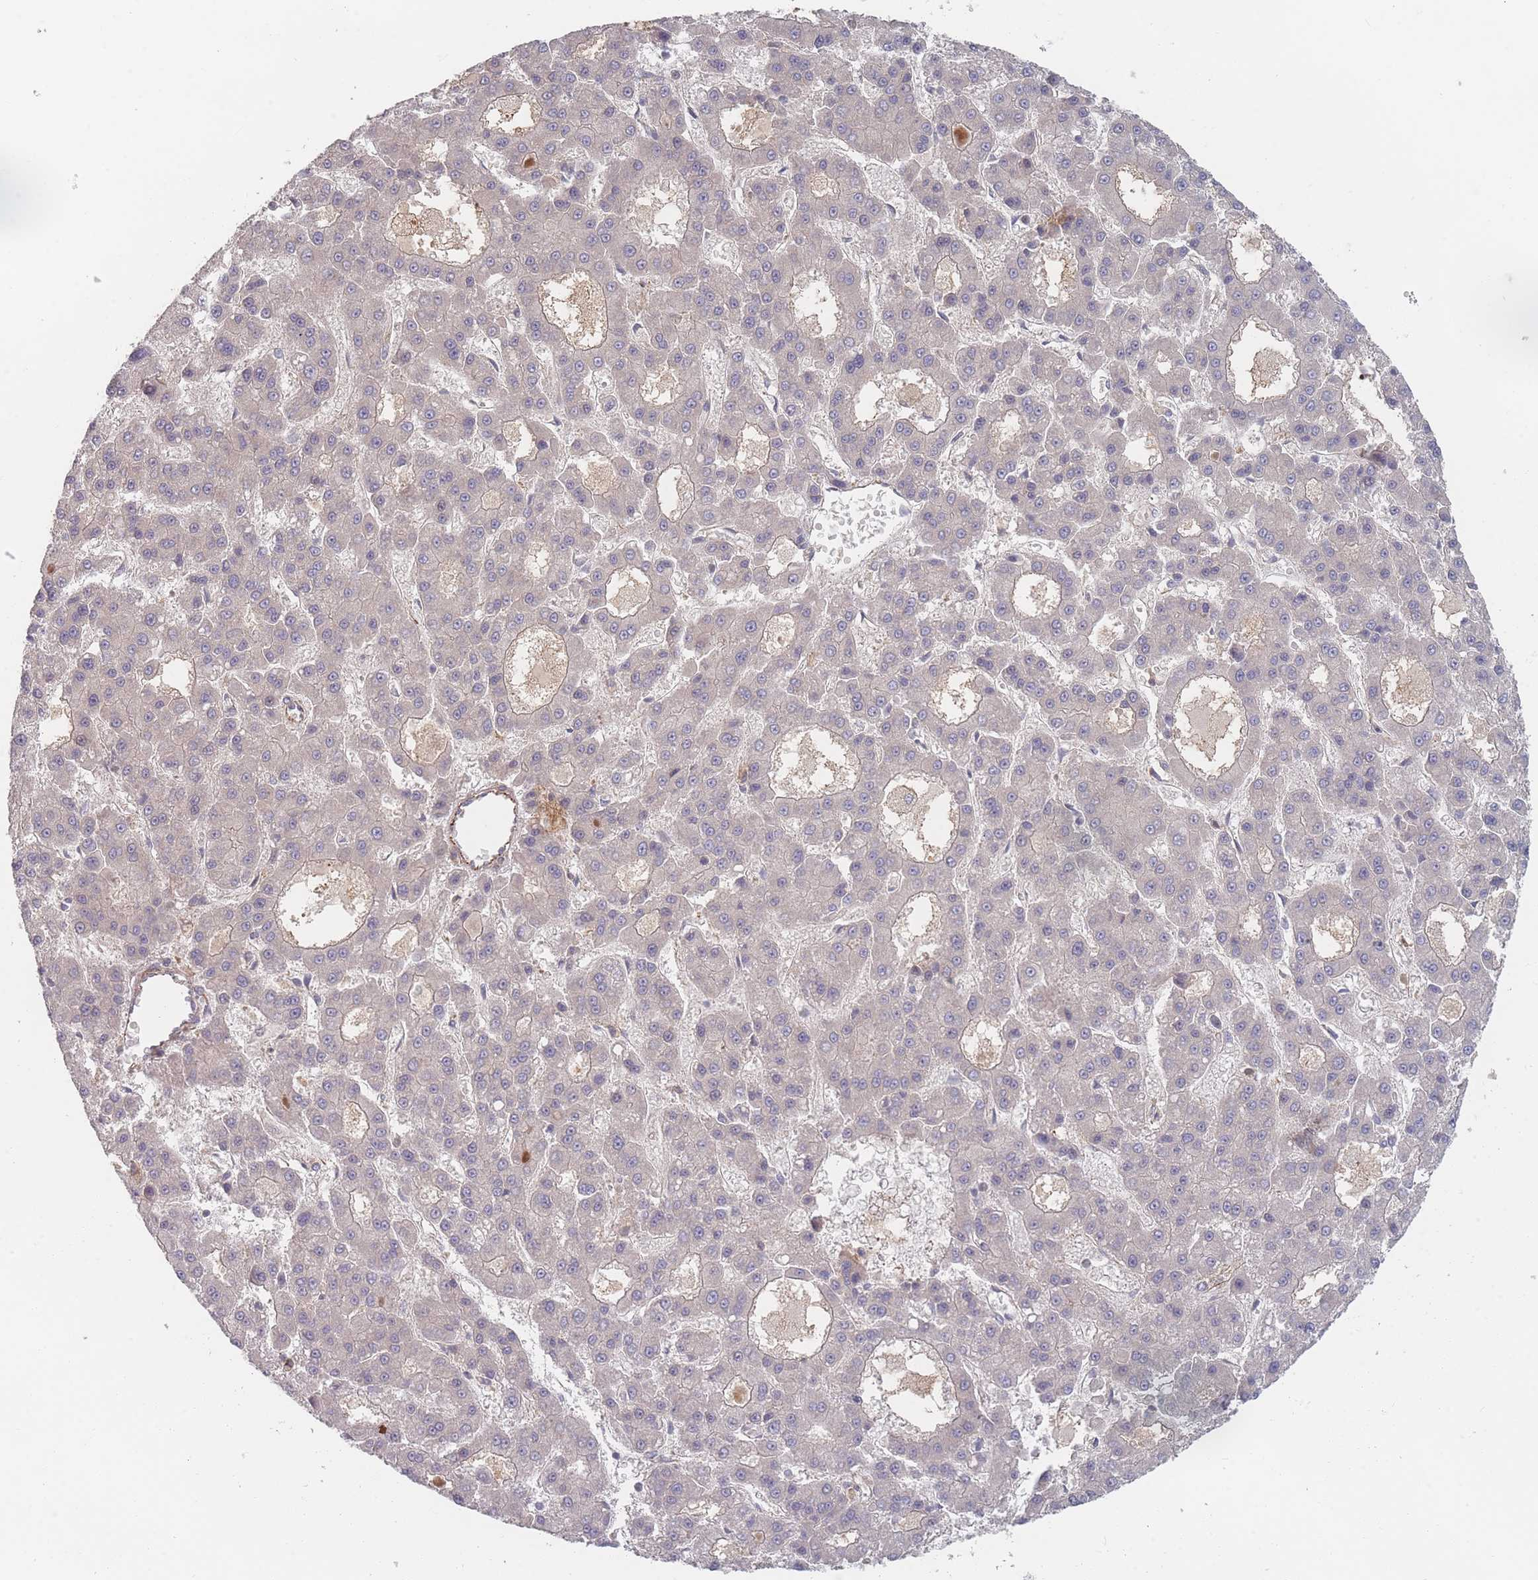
{"staining": {"intensity": "negative", "quantity": "none", "location": "none"}, "tissue": "liver cancer", "cell_type": "Tumor cells", "image_type": "cancer", "snomed": [{"axis": "morphology", "description": "Carcinoma, Hepatocellular, NOS"}, {"axis": "topography", "description": "Liver"}], "caption": "There is no significant positivity in tumor cells of liver cancer.", "gene": "EEF1AKMT2", "patient": {"sex": "male", "age": 70}}